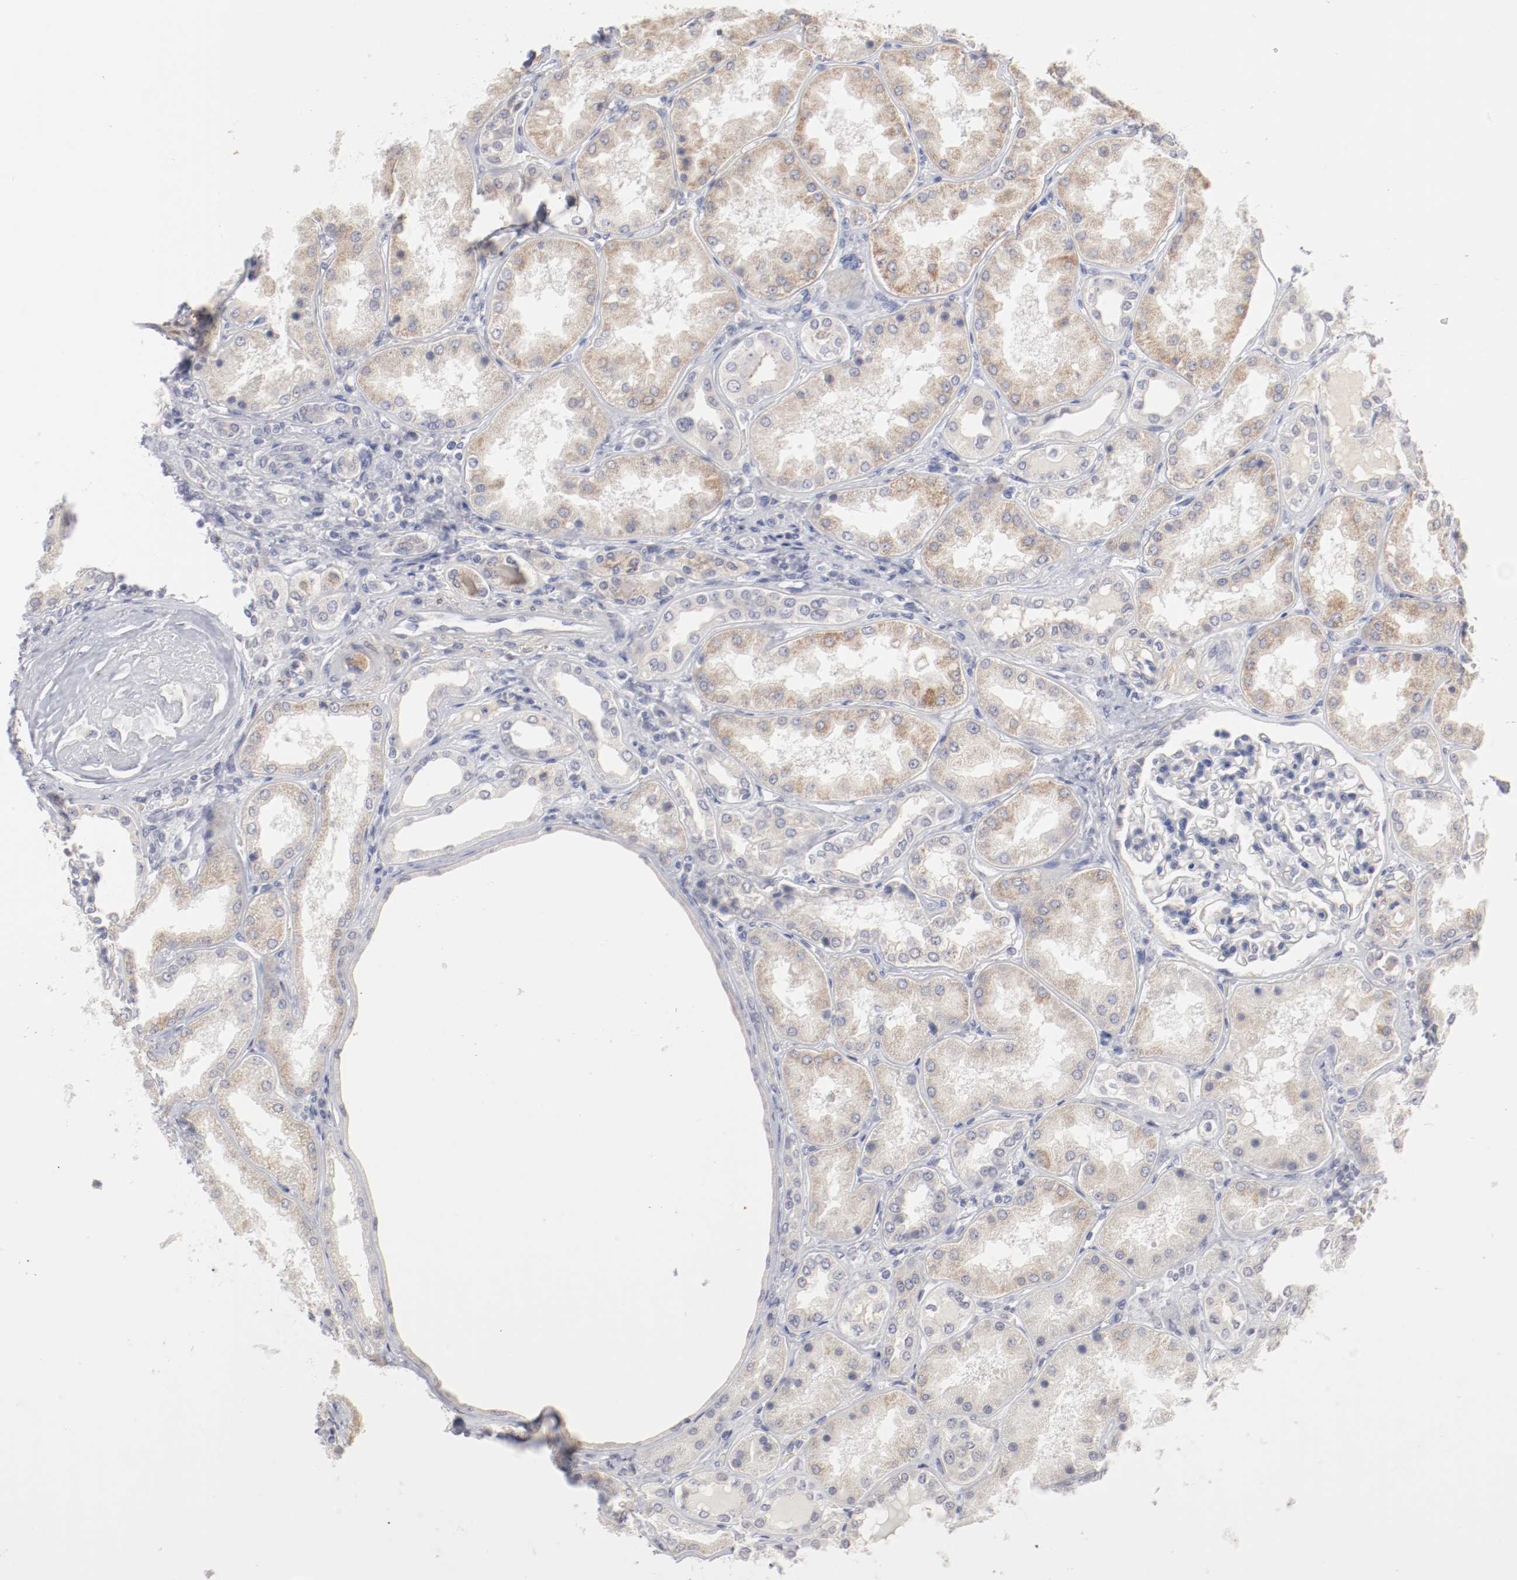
{"staining": {"intensity": "negative", "quantity": "none", "location": "none"}, "tissue": "kidney", "cell_type": "Cells in glomeruli", "image_type": "normal", "snomed": [{"axis": "morphology", "description": "Normal tissue, NOS"}, {"axis": "topography", "description": "Kidney"}], "caption": "The histopathology image shows no significant staining in cells in glomeruli of kidney.", "gene": "SH3BGR", "patient": {"sex": "female", "age": 56}}